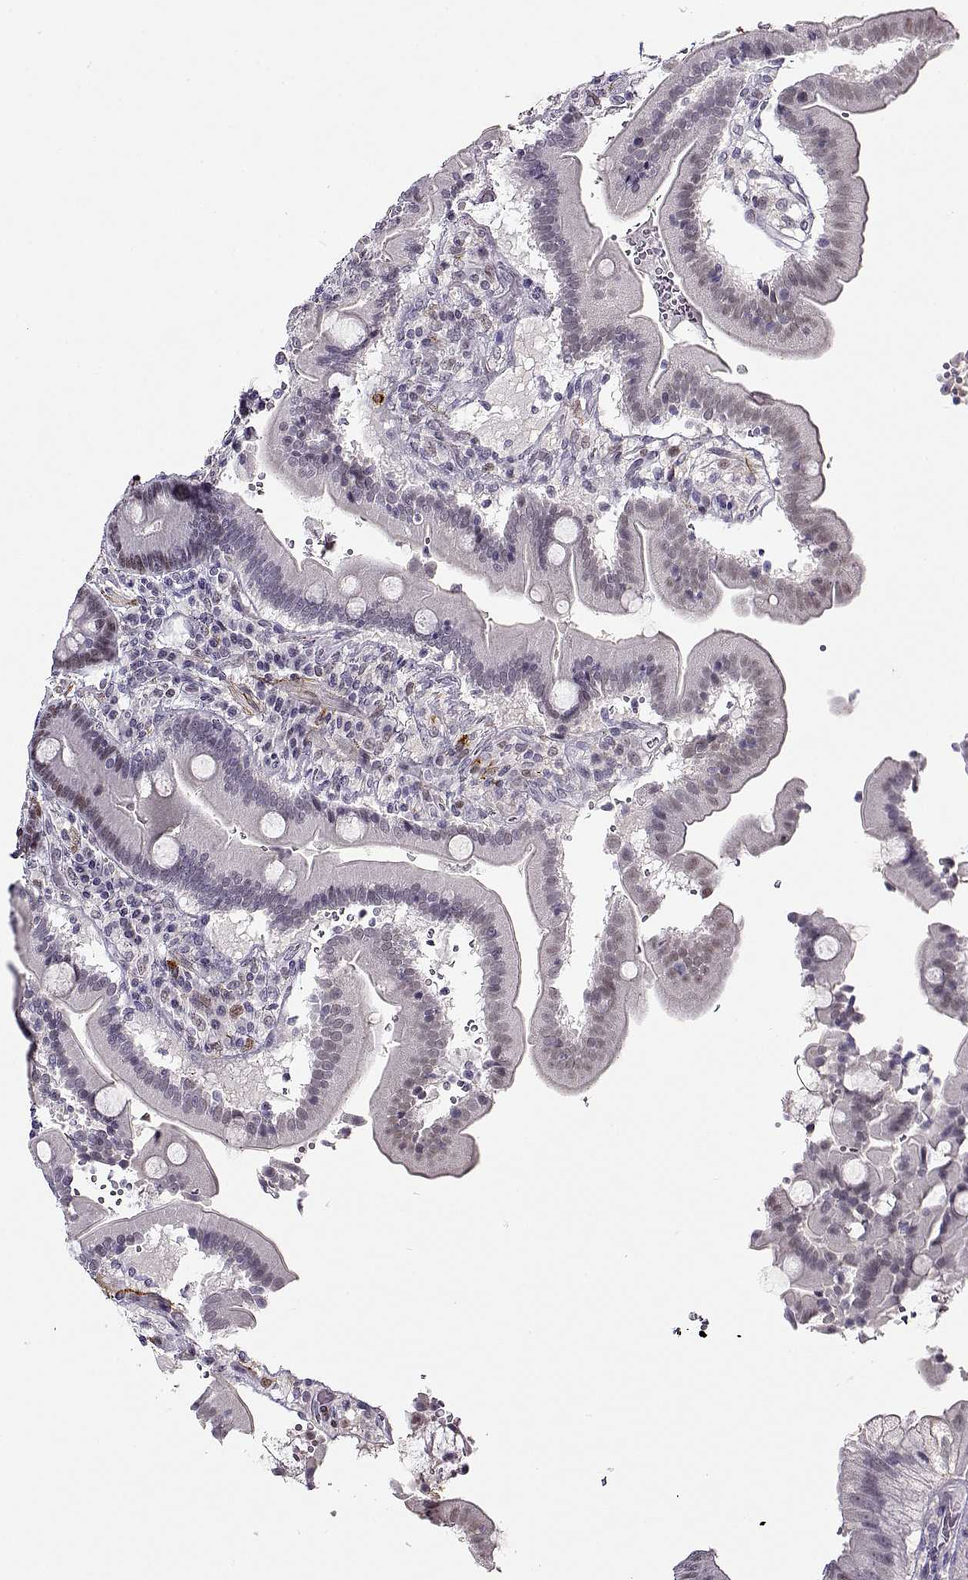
{"staining": {"intensity": "moderate", "quantity": "<25%", "location": "nuclear"}, "tissue": "duodenum", "cell_type": "Glandular cells", "image_type": "normal", "snomed": [{"axis": "morphology", "description": "Normal tissue, NOS"}, {"axis": "topography", "description": "Duodenum"}], "caption": "The immunohistochemical stain highlights moderate nuclear expression in glandular cells of normal duodenum. (DAB IHC, brown staining for protein, blue staining for nuclei).", "gene": "BACH1", "patient": {"sex": "female", "age": 62}}